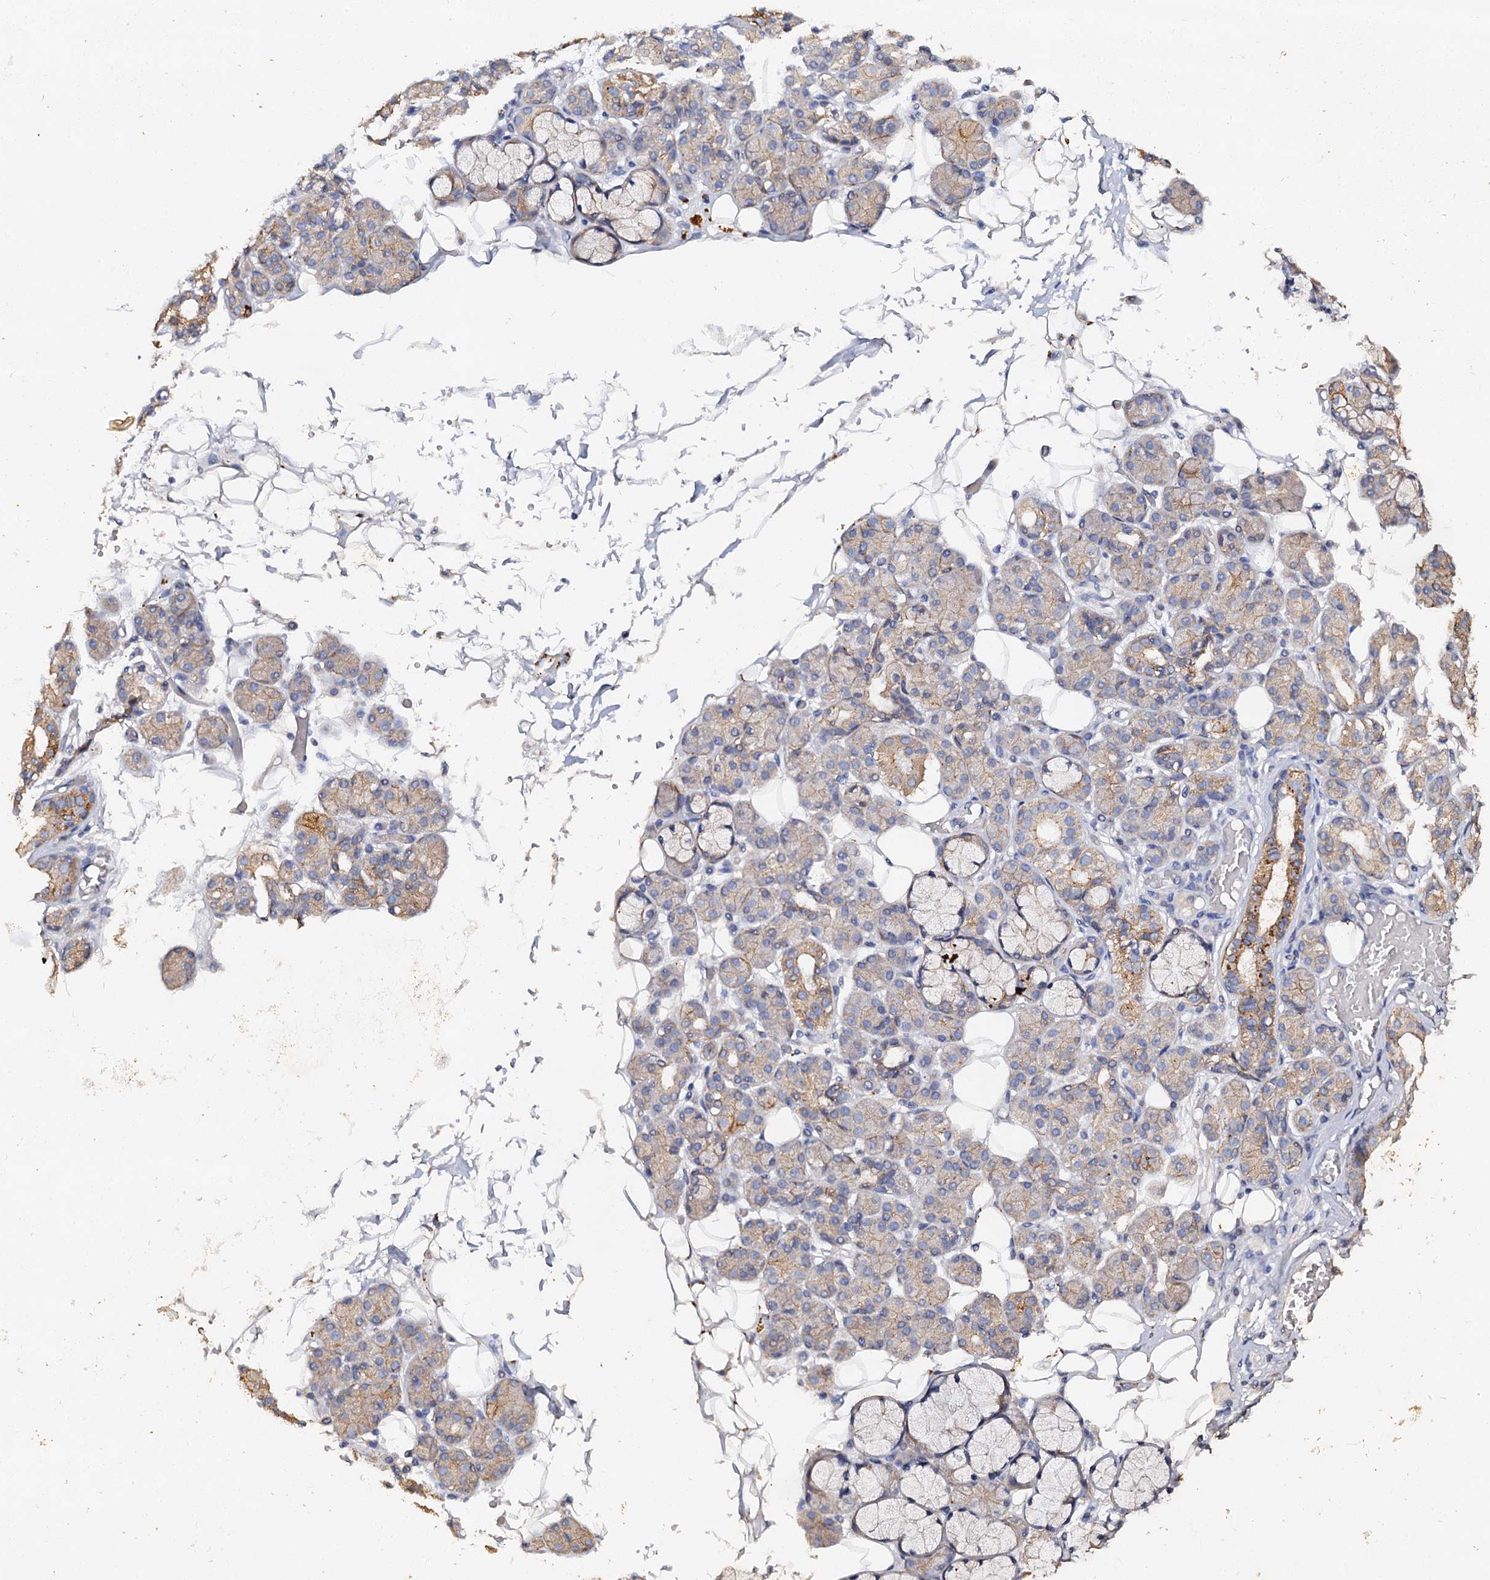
{"staining": {"intensity": "moderate", "quantity": "<25%", "location": "cytoplasmic/membranous"}, "tissue": "salivary gland", "cell_type": "Glandular cells", "image_type": "normal", "snomed": [{"axis": "morphology", "description": "Normal tissue, NOS"}, {"axis": "topography", "description": "Salivary gland"}], "caption": "Protein staining demonstrates moderate cytoplasmic/membranous positivity in approximately <25% of glandular cells in normal salivary gland.", "gene": "VPS36", "patient": {"sex": "male", "age": 63}}